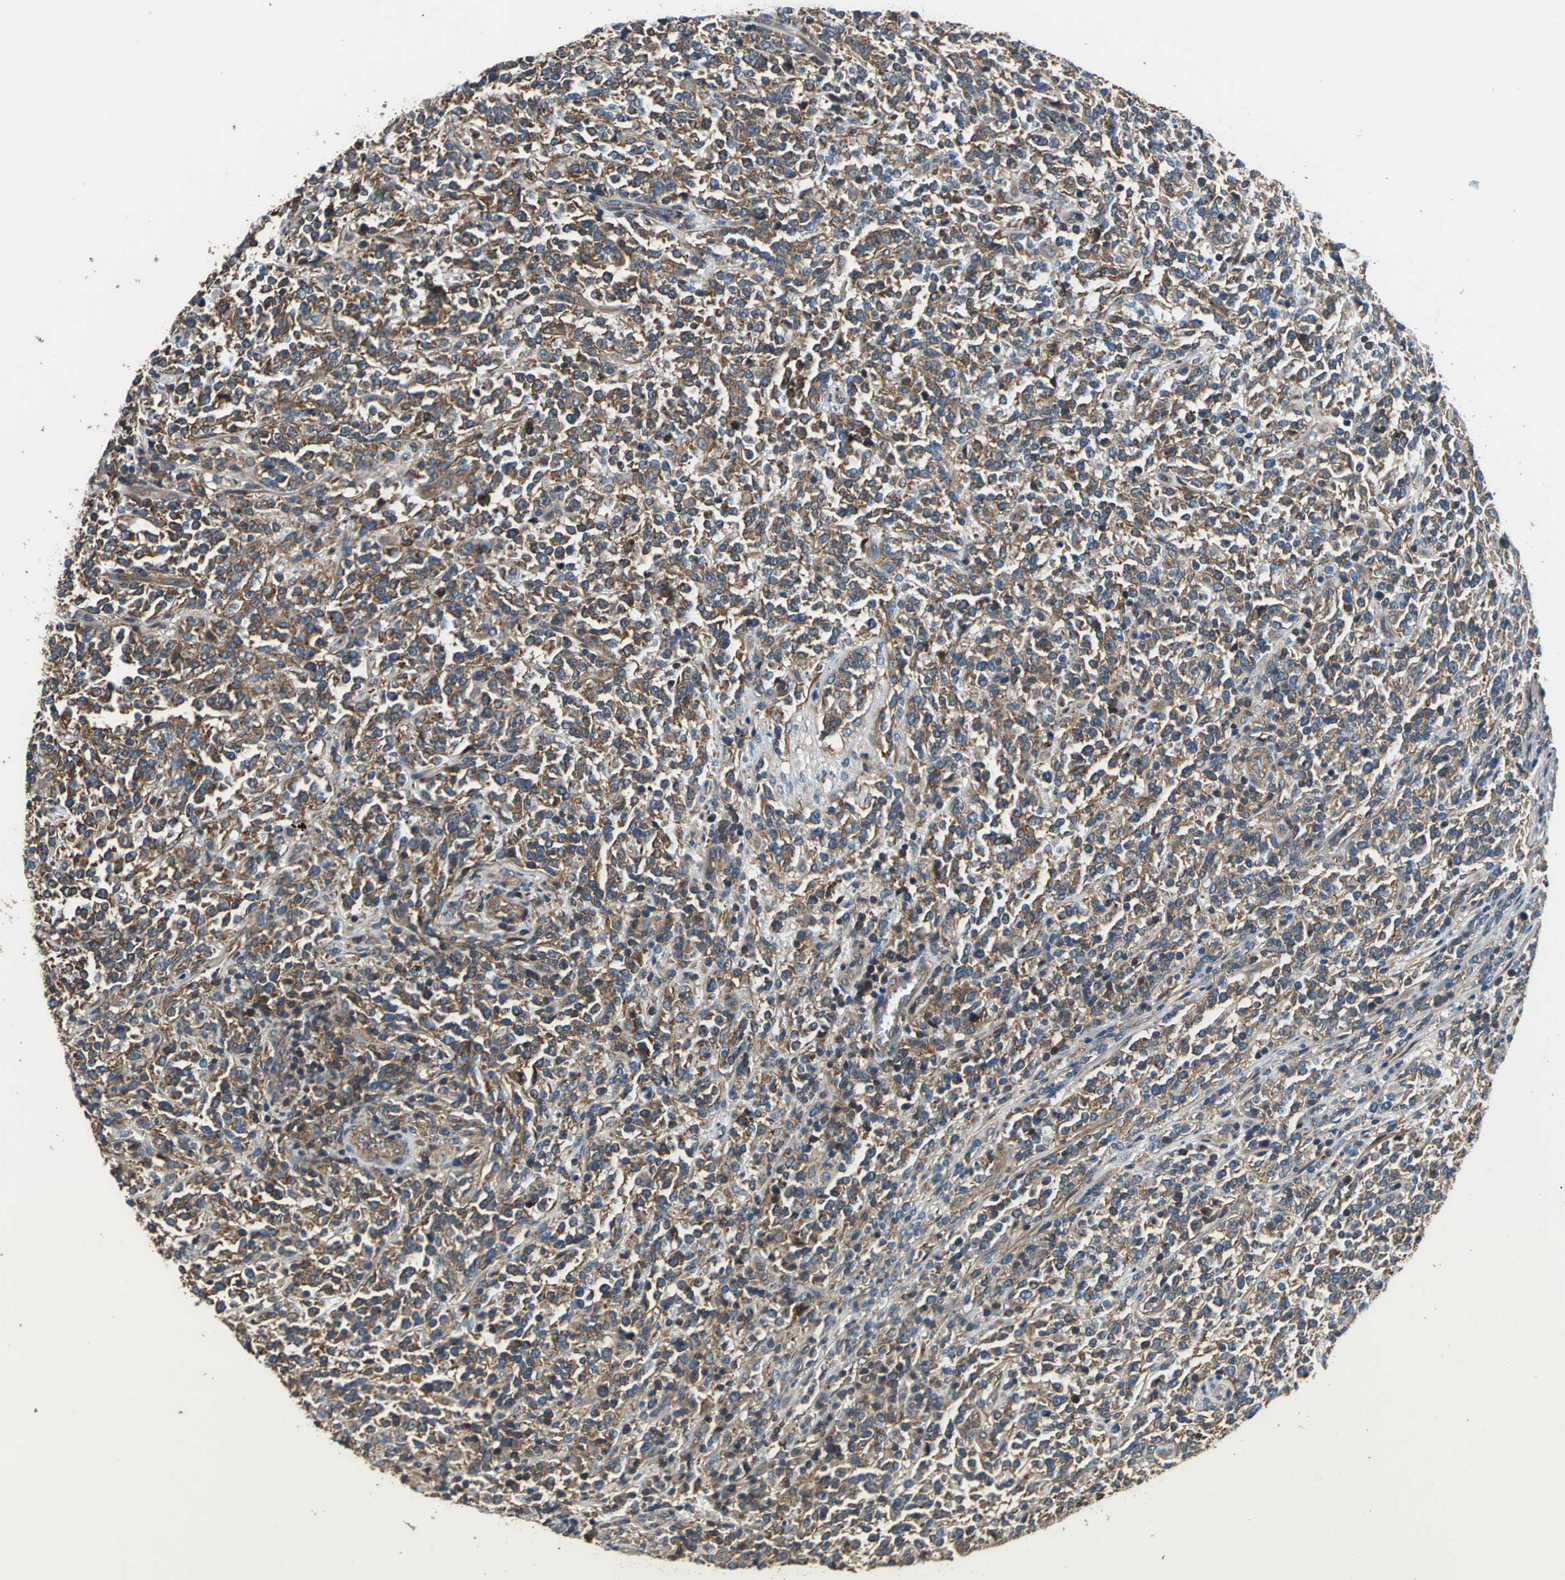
{"staining": {"intensity": "strong", "quantity": ">75%", "location": "cytoplasmic/membranous"}, "tissue": "lymphoma", "cell_type": "Tumor cells", "image_type": "cancer", "snomed": [{"axis": "morphology", "description": "Malignant lymphoma, non-Hodgkin's type, High grade"}, {"axis": "topography", "description": "Soft tissue"}], "caption": "This photomicrograph reveals malignant lymphoma, non-Hodgkin's type (high-grade) stained with immunohistochemistry to label a protein in brown. The cytoplasmic/membranous of tumor cells show strong positivity for the protein. Nuclei are counter-stained blue.", "gene": "PARVA", "patient": {"sex": "male", "age": 18}}